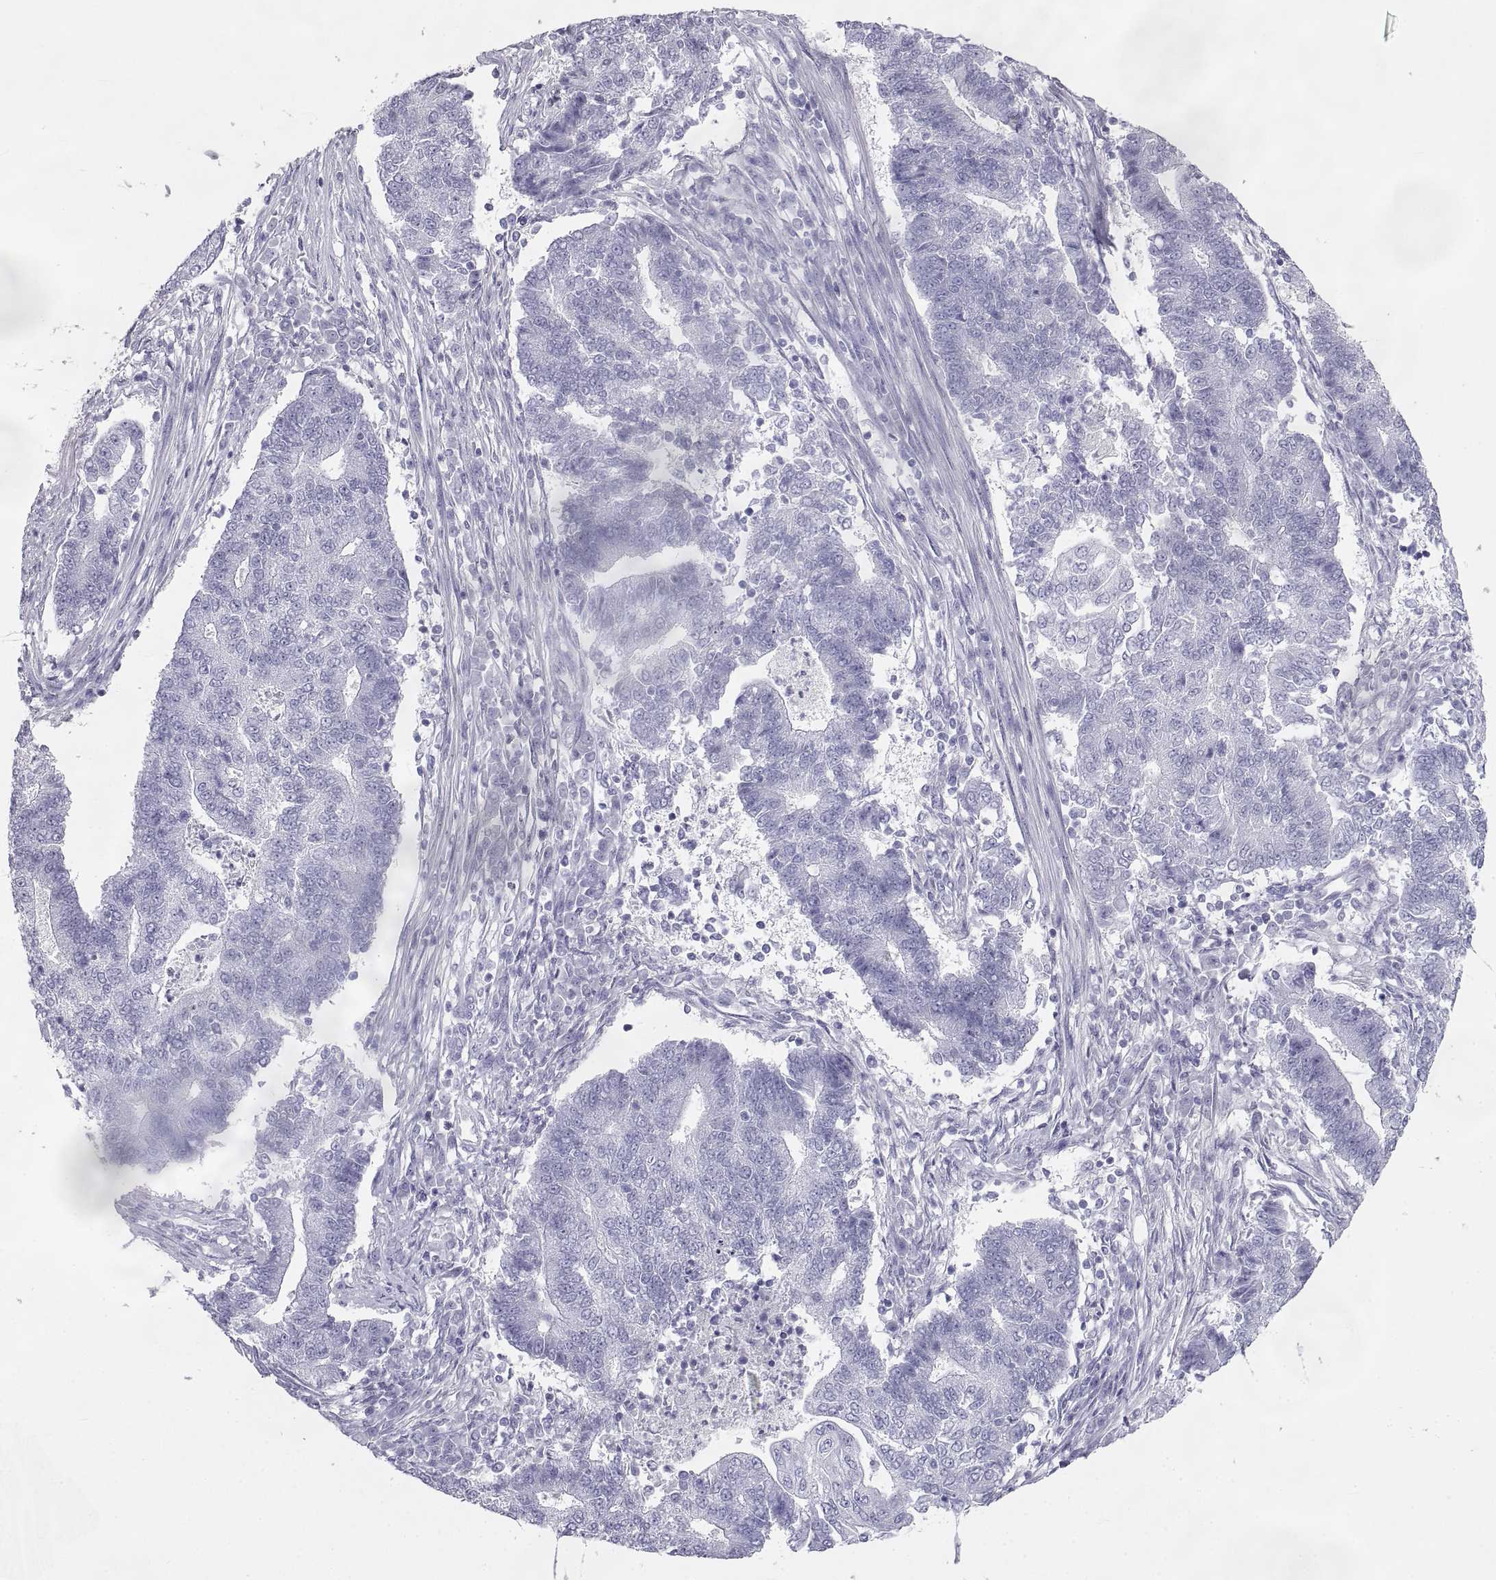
{"staining": {"intensity": "negative", "quantity": "none", "location": "none"}, "tissue": "endometrial cancer", "cell_type": "Tumor cells", "image_type": "cancer", "snomed": [{"axis": "morphology", "description": "Adenocarcinoma, NOS"}, {"axis": "topography", "description": "Uterus"}, {"axis": "topography", "description": "Endometrium"}], "caption": "Tumor cells are negative for protein expression in human endometrial cancer.", "gene": "RLBP1", "patient": {"sex": "female", "age": 54}}